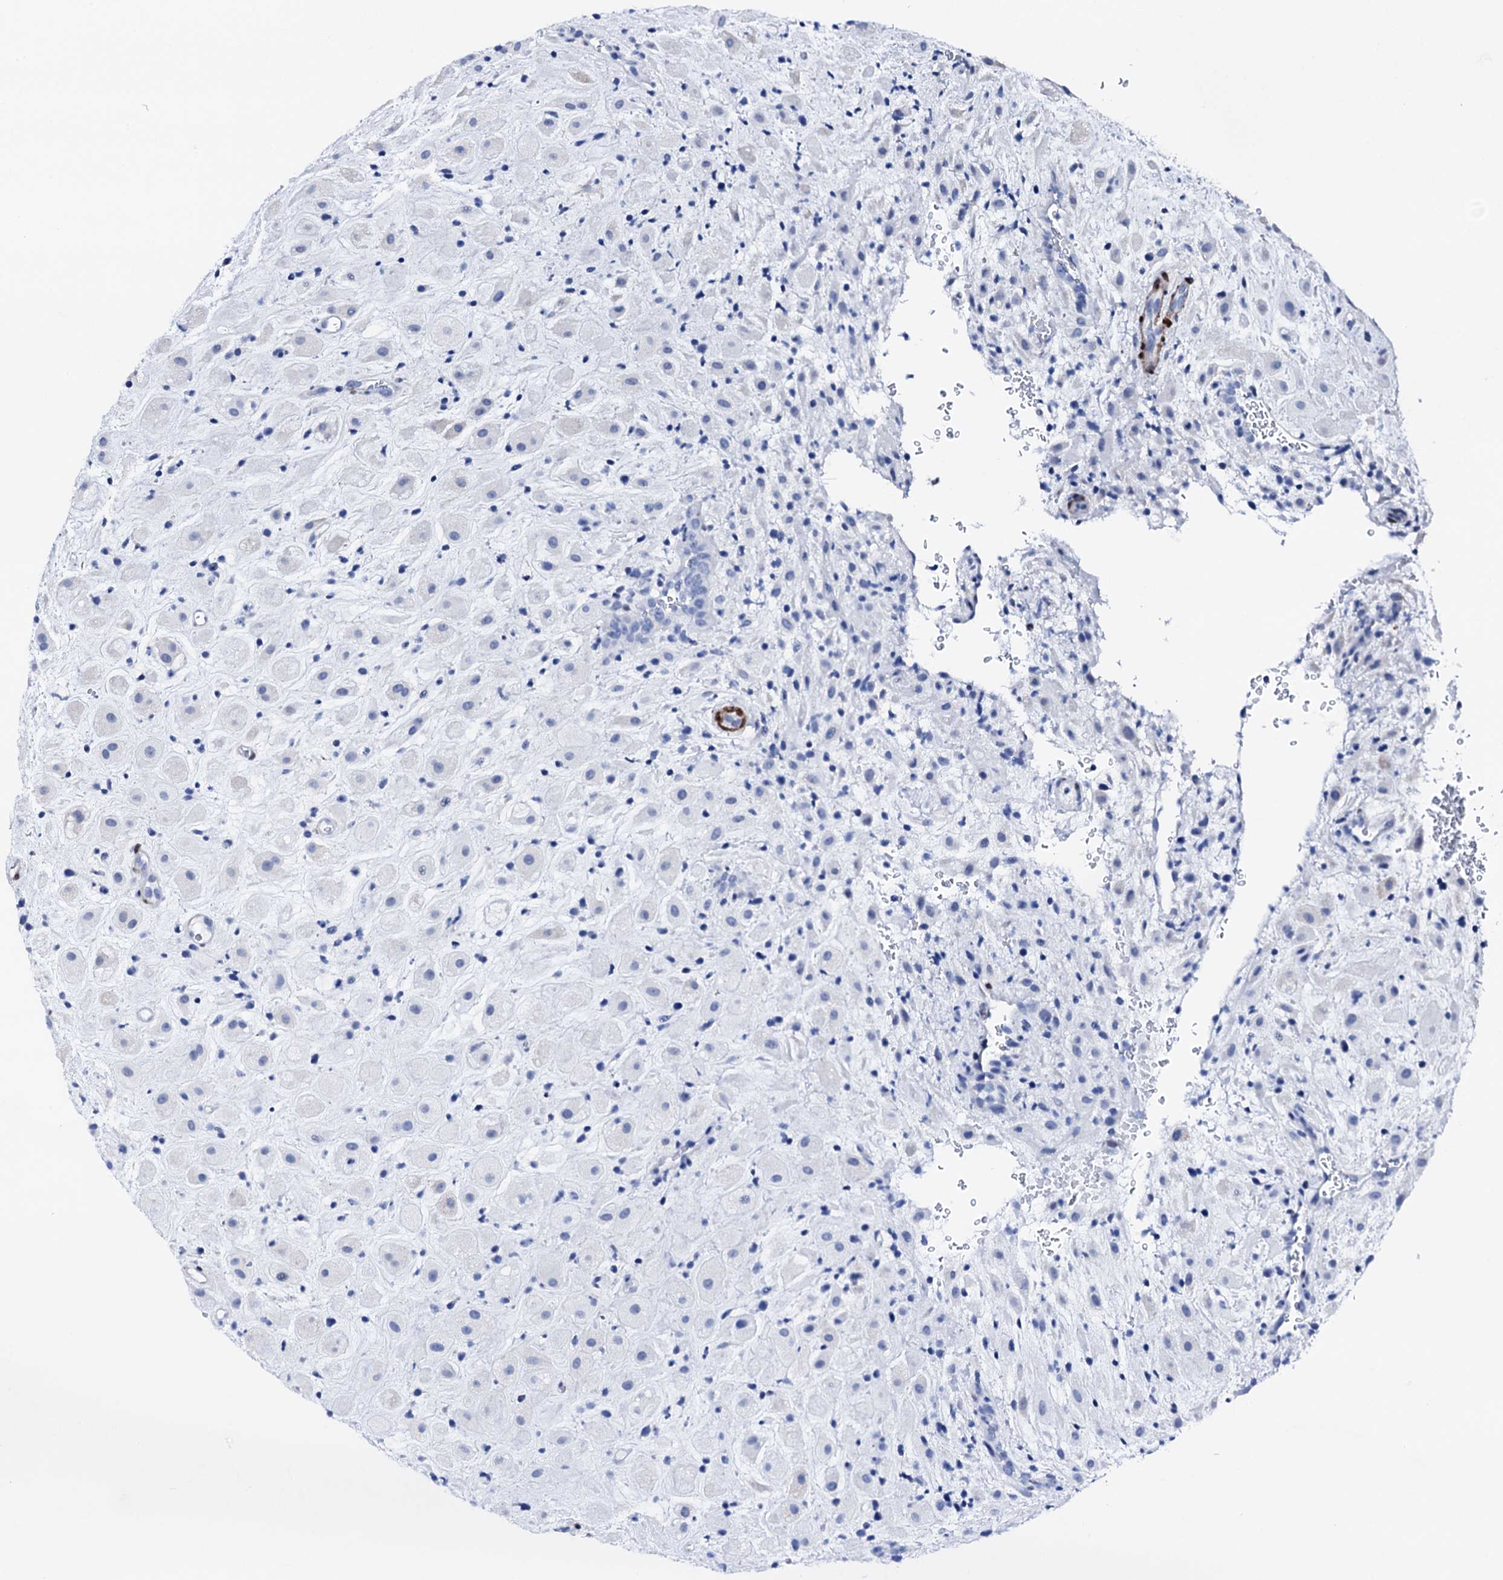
{"staining": {"intensity": "negative", "quantity": "none", "location": "none"}, "tissue": "placenta", "cell_type": "Decidual cells", "image_type": "normal", "snomed": [{"axis": "morphology", "description": "Normal tissue, NOS"}, {"axis": "topography", "description": "Placenta"}], "caption": "Decidual cells are negative for protein expression in unremarkable human placenta. (Stains: DAB immunohistochemistry with hematoxylin counter stain, Microscopy: brightfield microscopy at high magnification).", "gene": "NRIP2", "patient": {"sex": "female", "age": 35}}